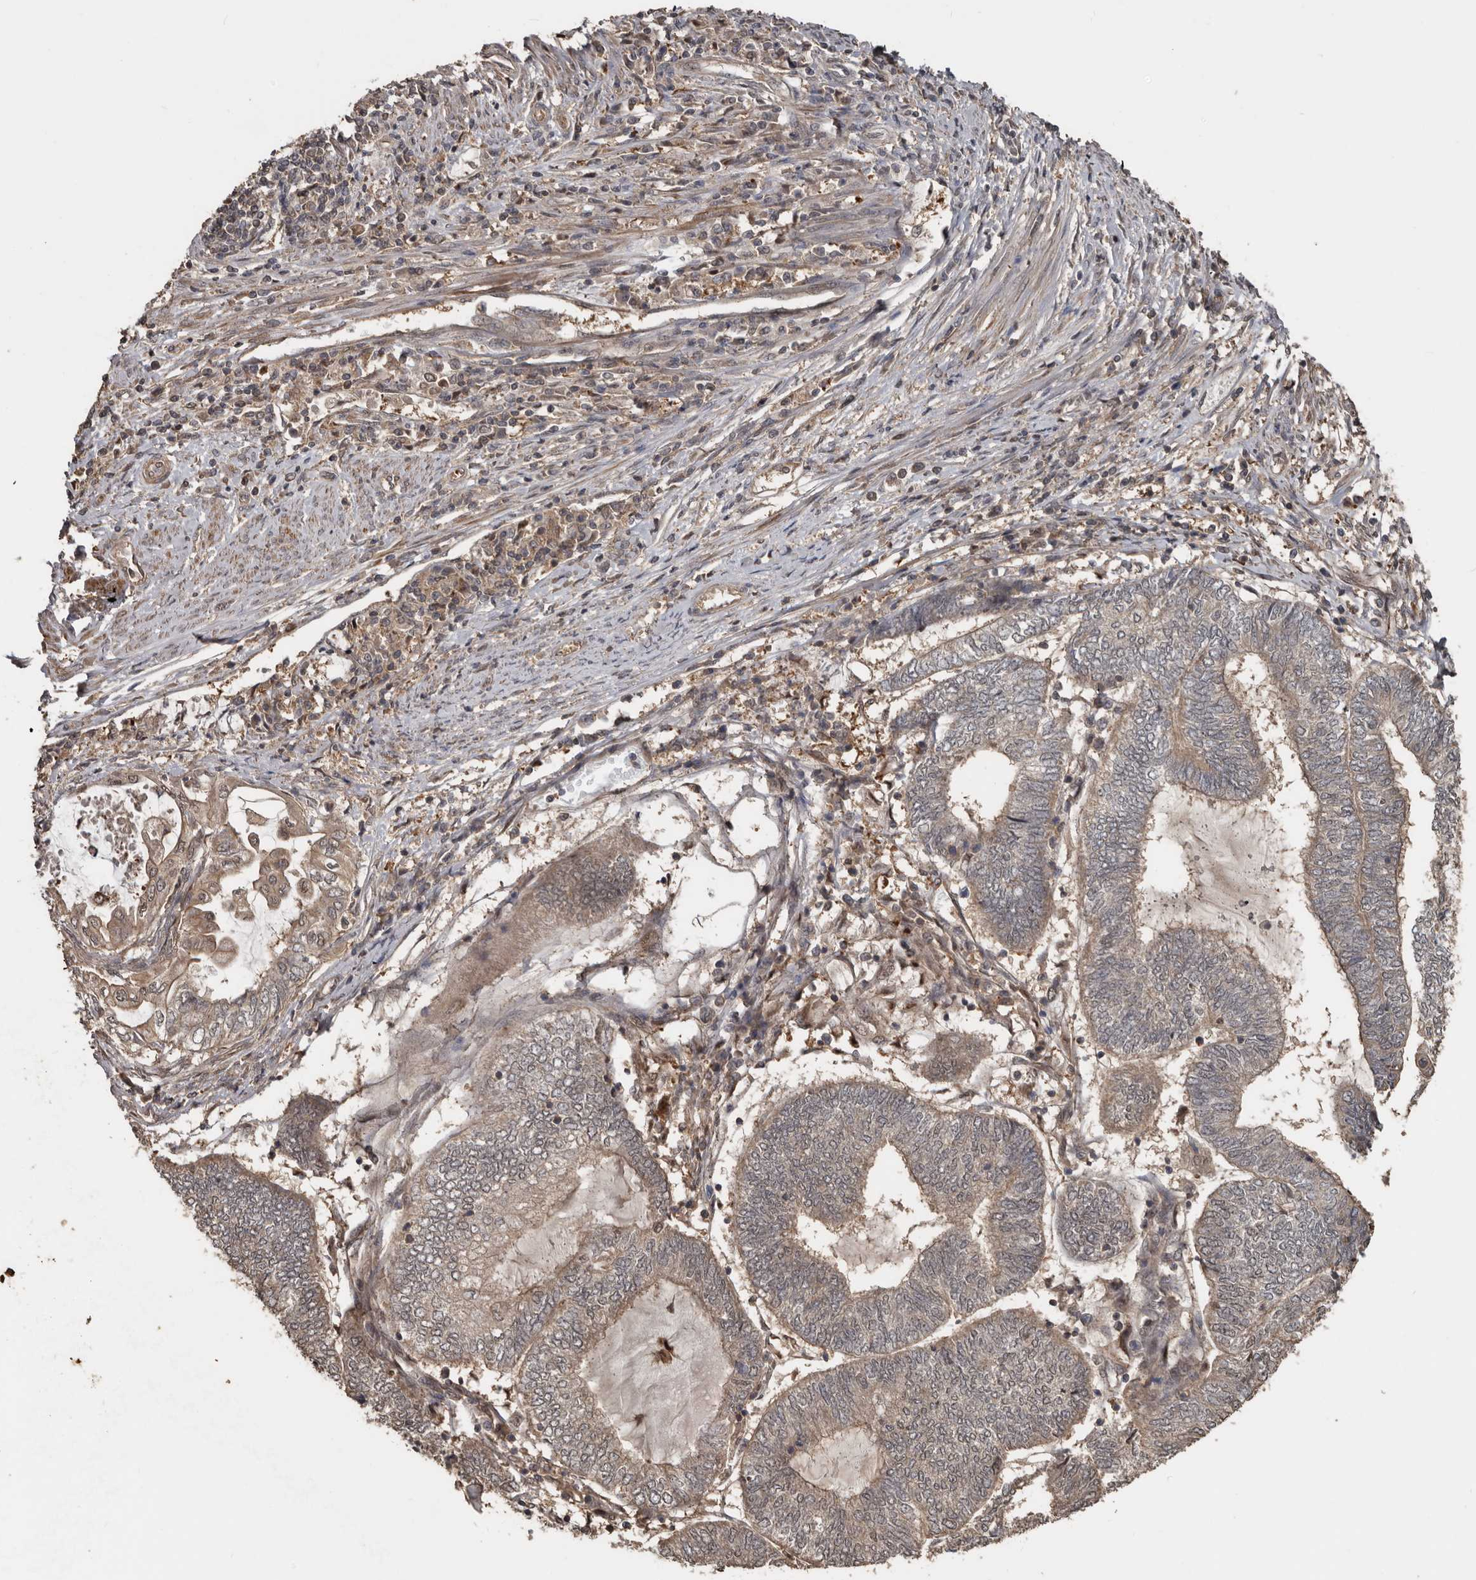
{"staining": {"intensity": "weak", "quantity": ">75%", "location": "cytoplasmic/membranous"}, "tissue": "endometrial cancer", "cell_type": "Tumor cells", "image_type": "cancer", "snomed": [{"axis": "morphology", "description": "Adenocarcinoma, NOS"}, {"axis": "topography", "description": "Uterus"}, {"axis": "topography", "description": "Endometrium"}], "caption": "DAB (3,3'-diaminobenzidine) immunohistochemical staining of human adenocarcinoma (endometrial) shows weak cytoplasmic/membranous protein positivity in about >75% of tumor cells.", "gene": "EXOC3L1", "patient": {"sex": "female", "age": 70}}